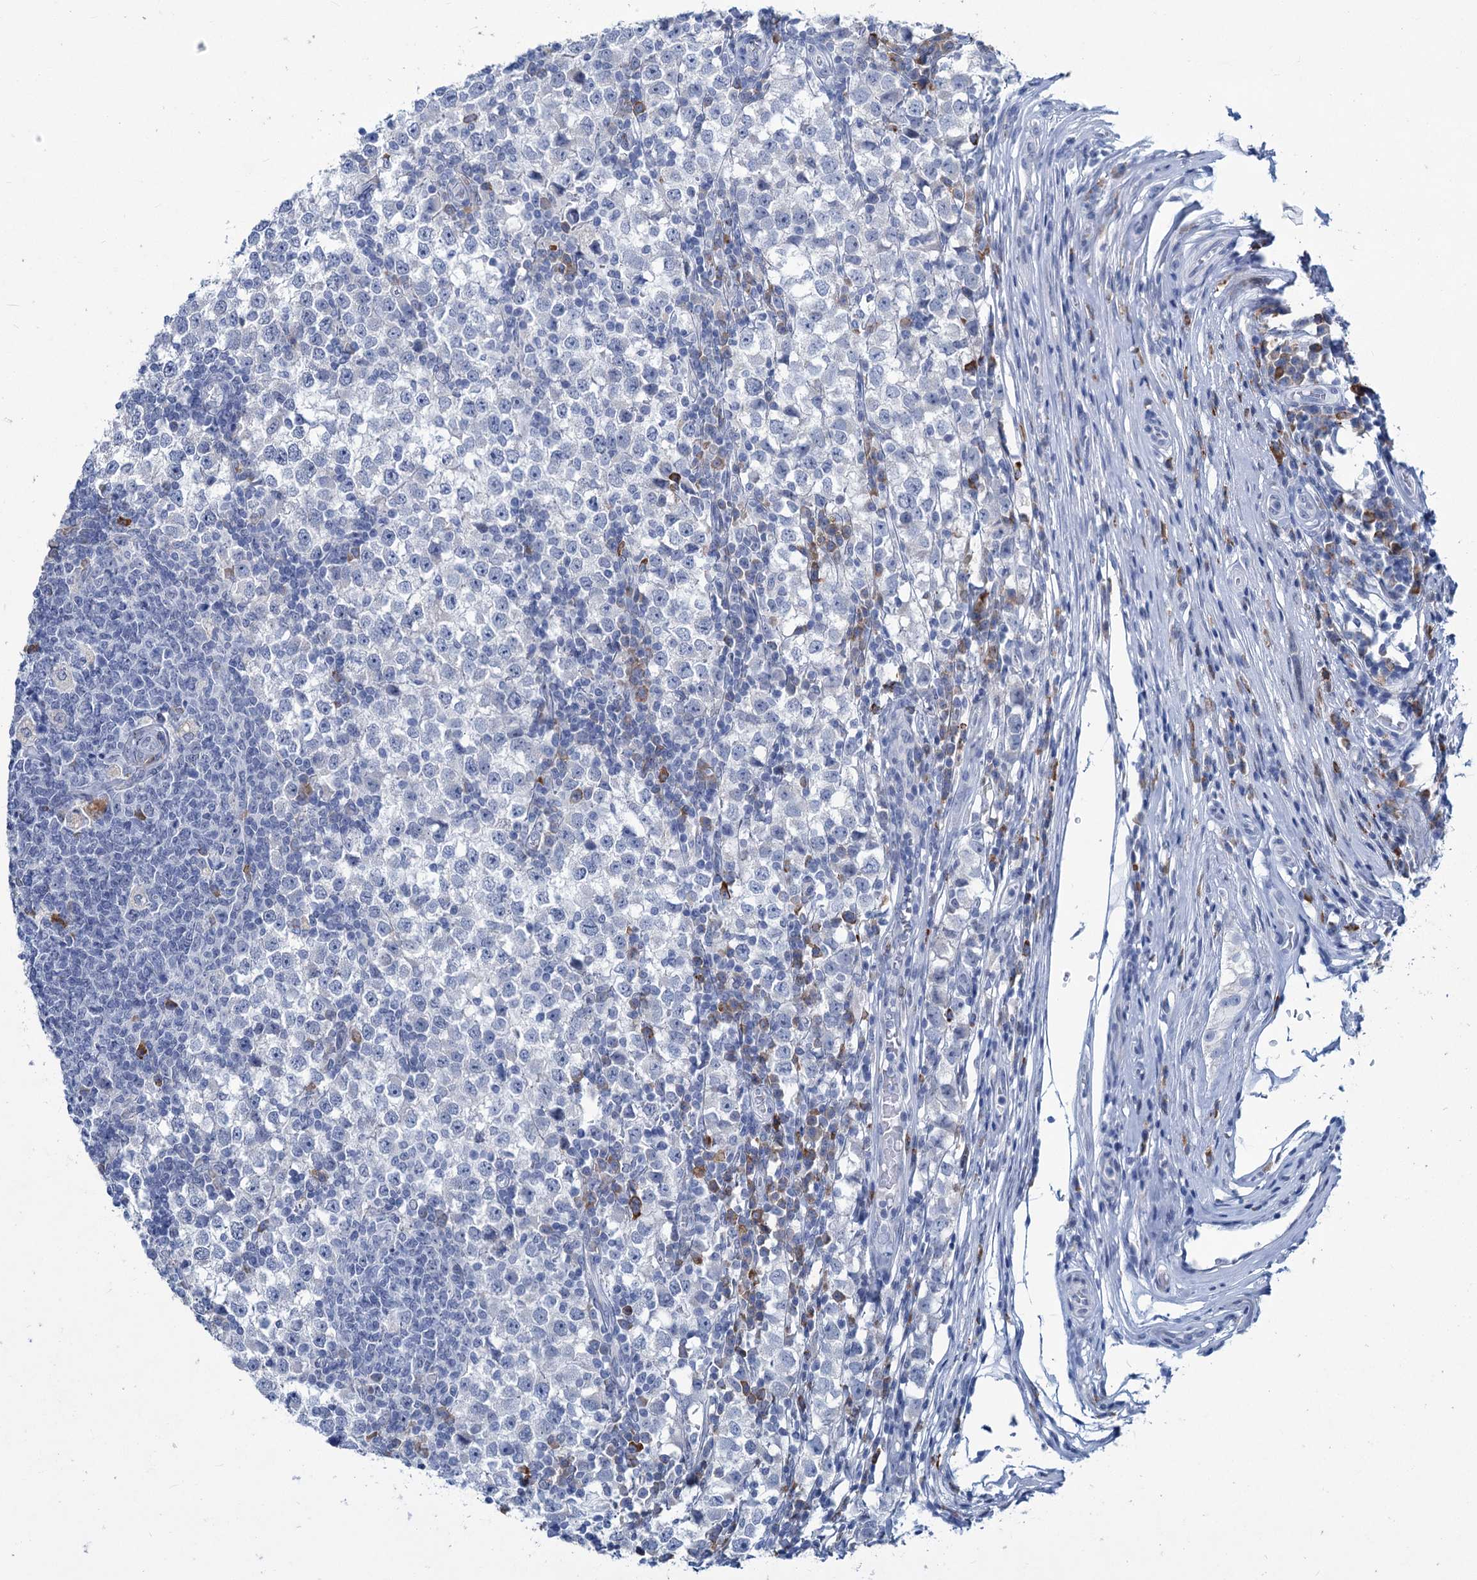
{"staining": {"intensity": "negative", "quantity": "none", "location": "none"}, "tissue": "testis cancer", "cell_type": "Tumor cells", "image_type": "cancer", "snomed": [{"axis": "morphology", "description": "Seminoma, NOS"}, {"axis": "topography", "description": "Testis"}], "caption": "There is no significant staining in tumor cells of seminoma (testis). The staining is performed using DAB brown chromogen with nuclei counter-stained in using hematoxylin.", "gene": "NEU3", "patient": {"sex": "male", "age": 65}}